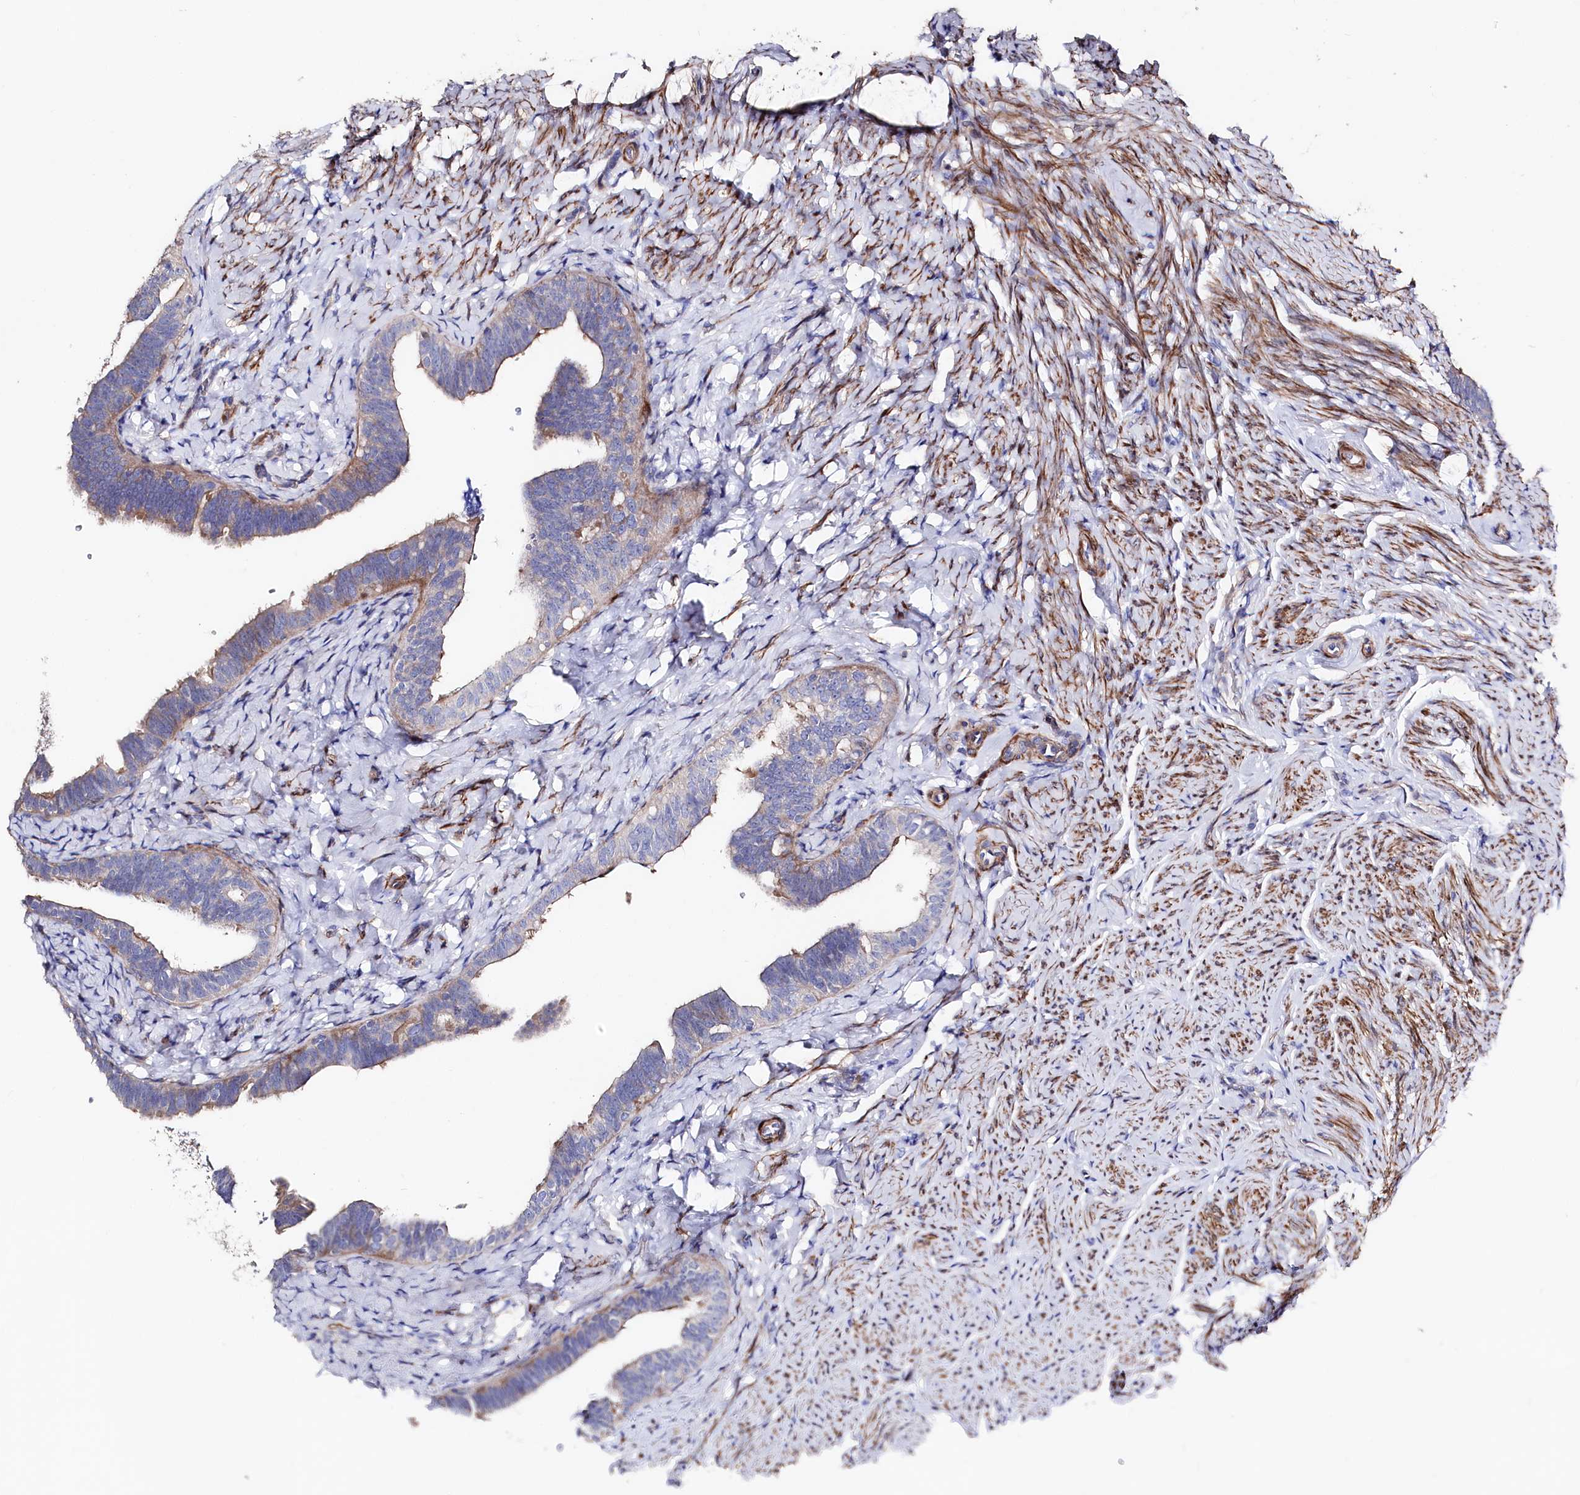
{"staining": {"intensity": "weak", "quantity": "25%-75%", "location": "cytoplasmic/membranous"}, "tissue": "fallopian tube", "cell_type": "Glandular cells", "image_type": "normal", "snomed": [{"axis": "morphology", "description": "Normal tissue, NOS"}, {"axis": "topography", "description": "Fallopian tube"}], "caption": "Unremarkable fallopian tube reveals weak cytoplasmic/membranous expression in about 25%-75% of glandular cells.", "gene": "WNT8A", "patient": {"sex": "female", "age": 39}}